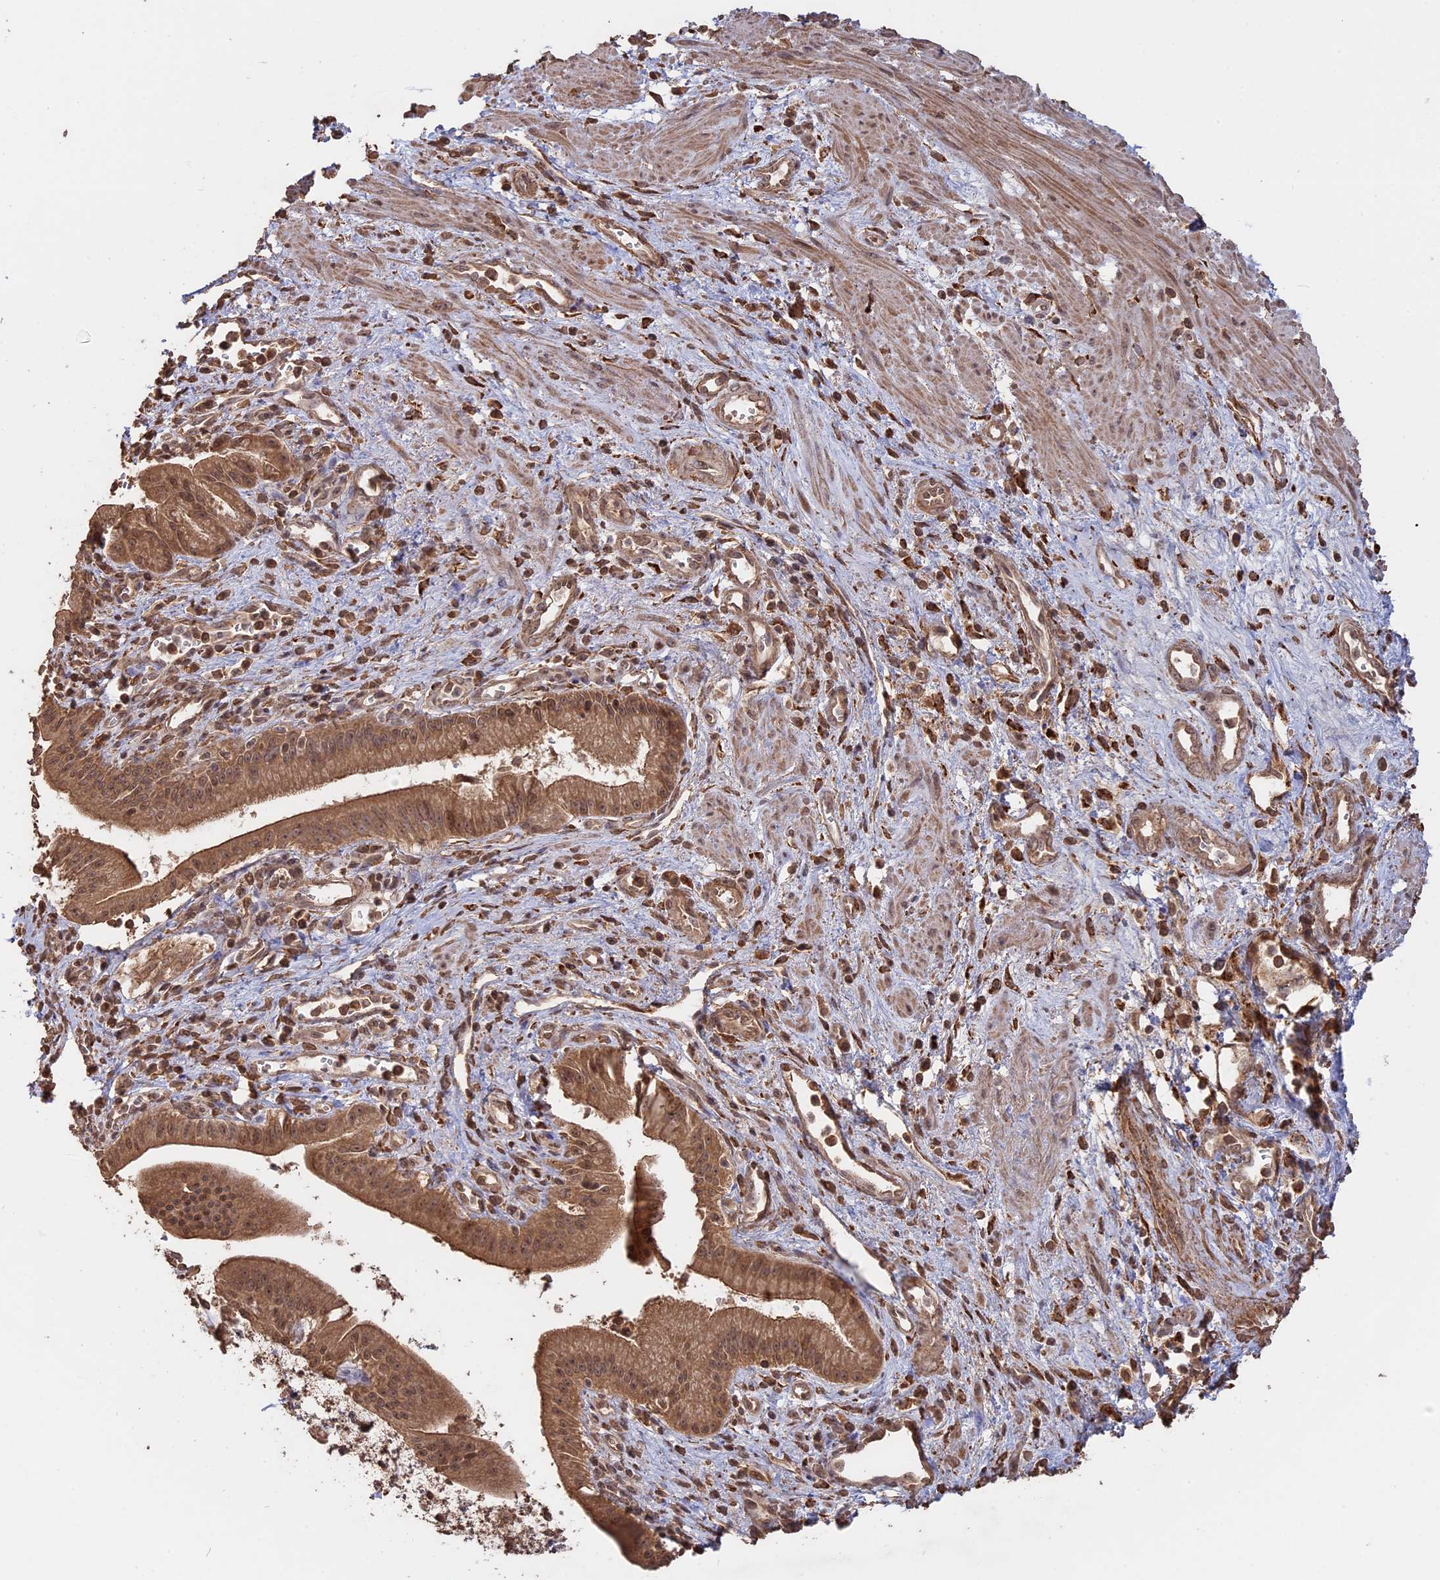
{"staining": {"intensity": "moderate", "quantity": ">75%", "location": "cytoplasmic/membranous,nuclear"}, "tissue": "pancreatic cancer", "cell_type": "Tumor cells", "image_type": "cancer", "snomed": [{"axis": "morphology", "description": "Adenocarcinoma, NOS"}, {"axis": "topography", "description": "Pancreas"}], "caption": "Immunohistochemistry micrograph of neoplastic tissue: human adenocarcinoma (pancreatic) stained using immunohistochemistry shows medium levels of moderate protein expression localized specifically in the cytoplasmic/membranous and nuclear of tumor cells, appearing as a cytoplasmic/membranous and nuclear brown color.", "gene": "FAM210B", "patient": {"sex": "male", "age": 78}}